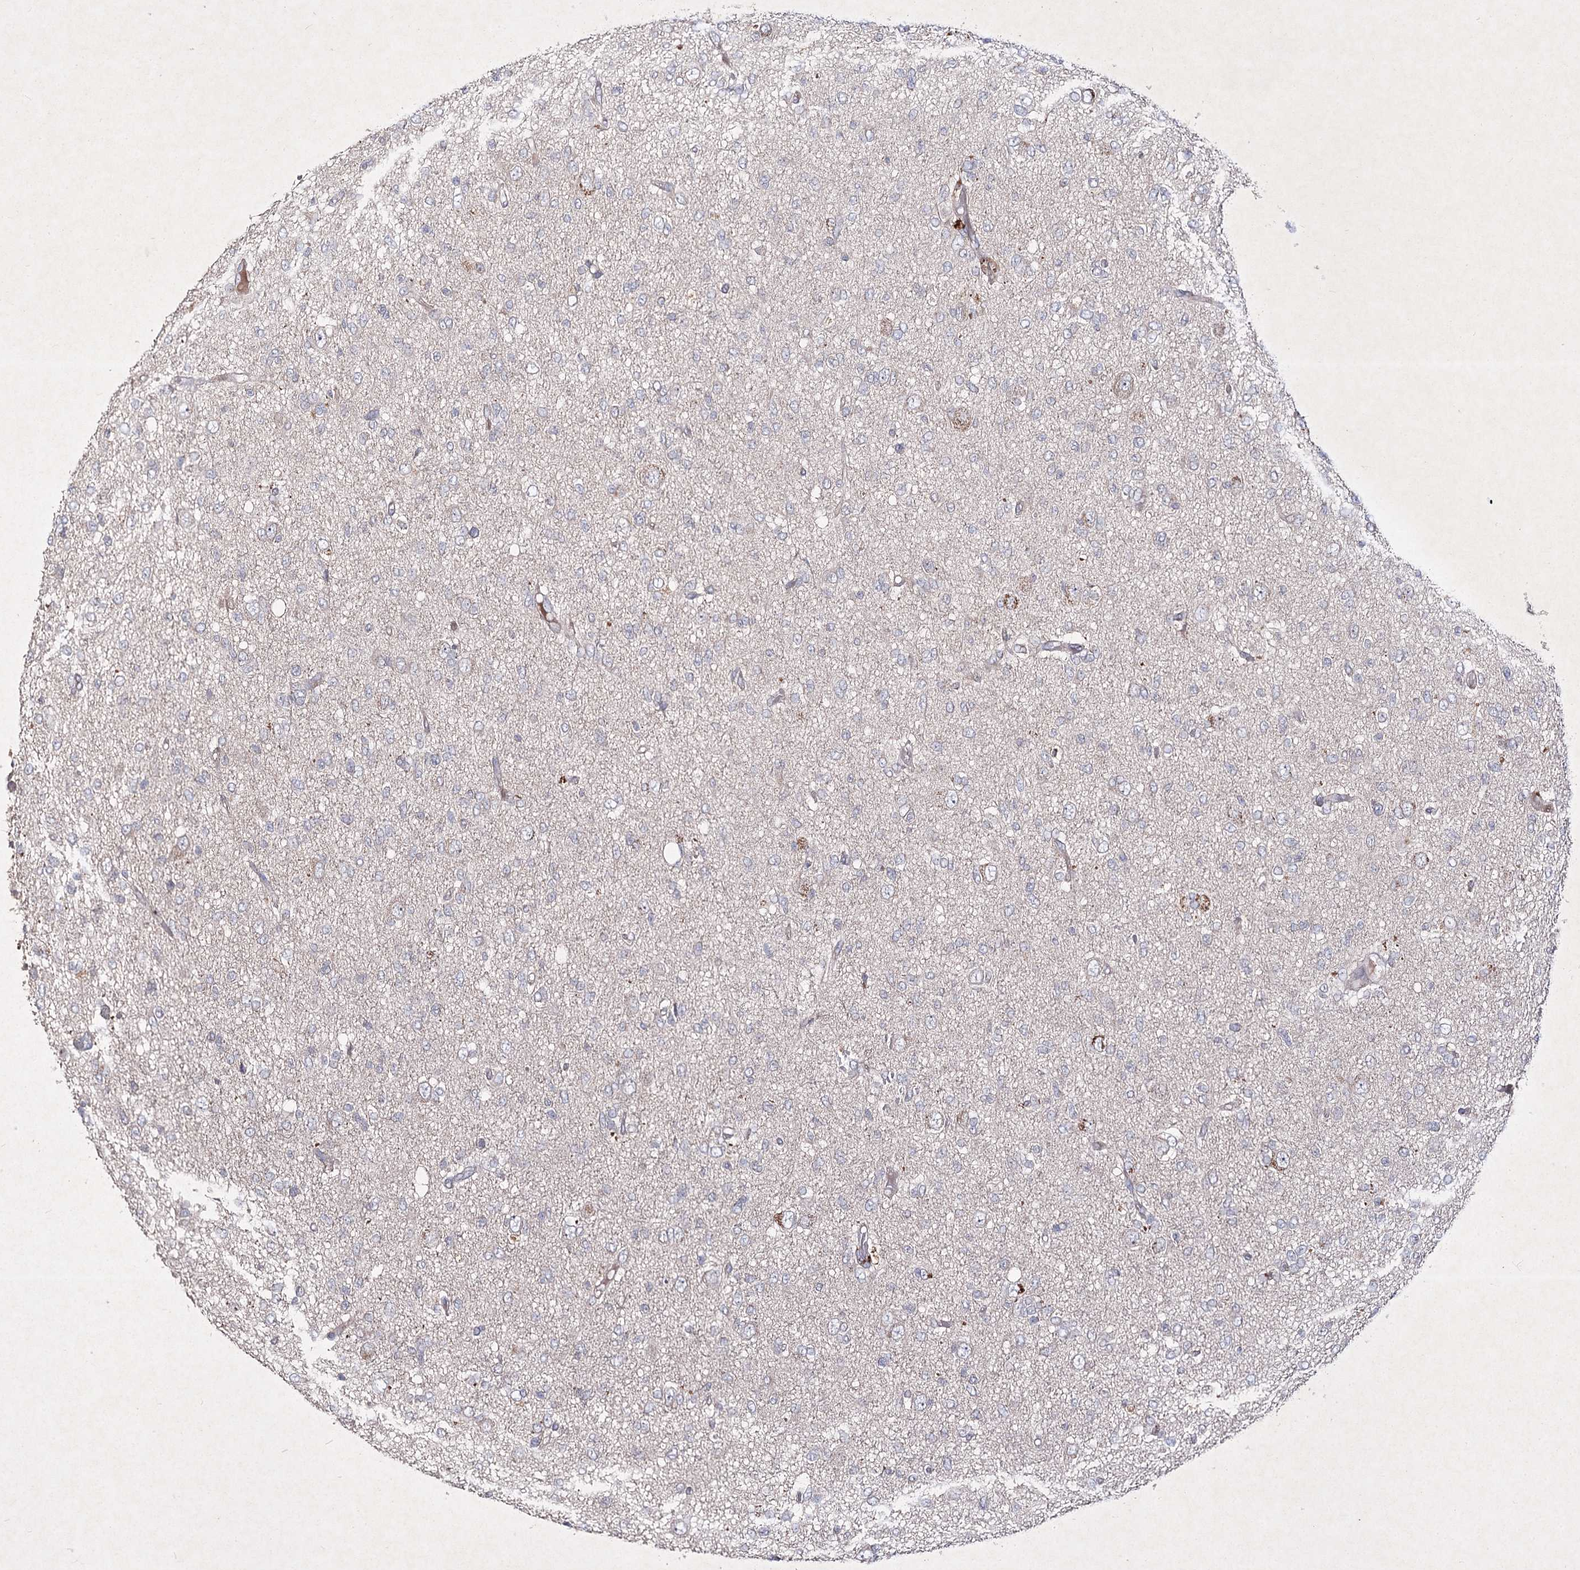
{"staining": {"intensity": "negative", "quantity": "none", "location": "none"}, "tissue": "glioma", "cell_type": "Tumor cells", "image_type": "cancer", "snomed": [{"axis": "morphology", "description": "Glioma, malignant, High grade"}, {"axis": "topography", "description": "Brain"}], "caption": "The IHC image has no significant staining in tumor cells of glioma tissue.", "gene": "CIB2", "patient": {"sex": "female", "age": 59}}